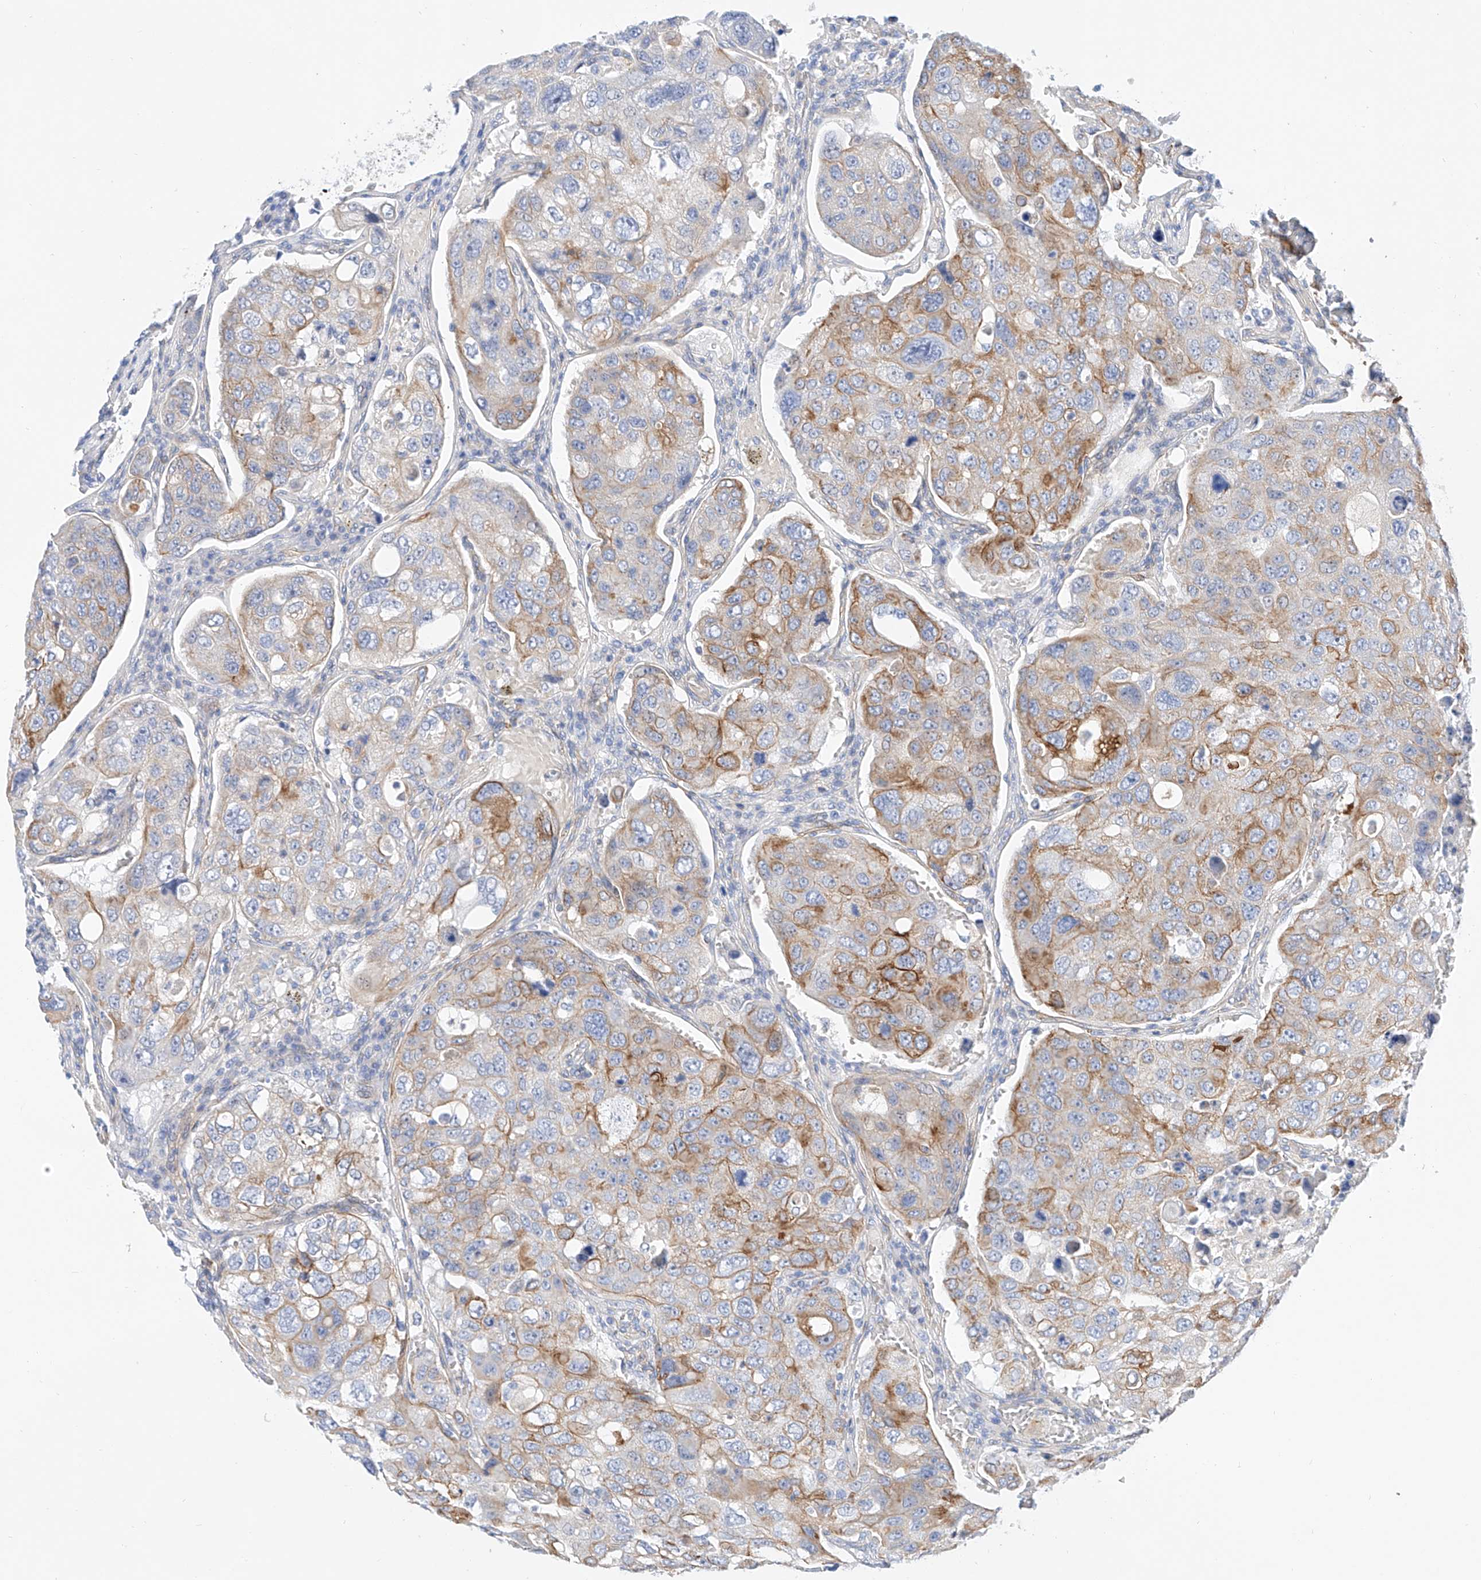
{"staining": {"intensity": "moderate", "quantity": "<25%", "location": "cytoplasmic/membranous"}, "tissue": "urothelial cancer", "cell_type": "Tumor cells", "image_type": "cancer", "snomed": [{"axis": "morphology", "description": "Urothelial carcinoma, High grade"}, {"axis": "topography", "description": "Lymph node"}, {"axis": "topography", "description": "Urinary bladder"}], "caption": "Brown immunohistochemical staining in human urothelial carcinoma (high-grade) displays moderate cytoplasmic/membranous expression in approximately <25% of tumor cells.", "gene": "SBSPON", "patient": {"sex": "male", "age": 51}}